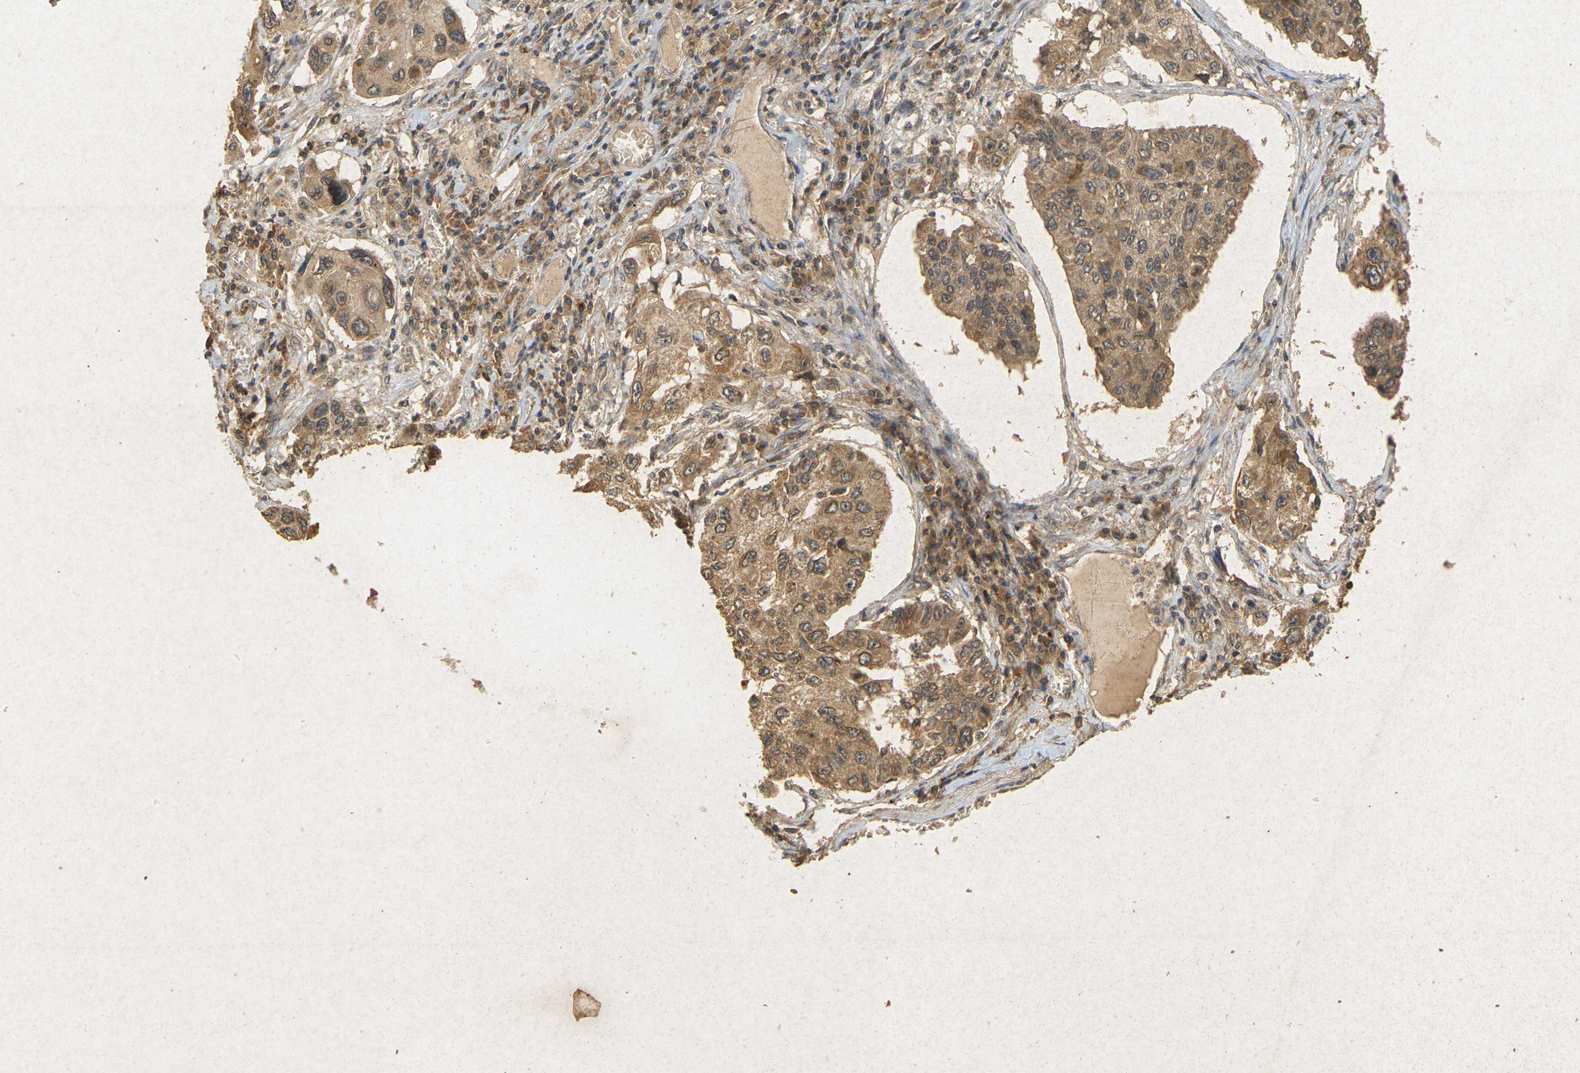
{"staining": {"intensity": "moderate", "quantity": ">75%", "location": "cytoplasmic/membranous"}, "tissue": "lung cancer", "cell_type": "Tumor cells", "image_type": "cancer", "snomed": [{"axis": "morphology", "description": "Squamous cell carcinoma, NOS"}, {"axis": "topography", "description": "Lung"}], "caption": "Immunohistochemical staining of lung squamous cell carcinoma shows moderate cytoplasmic/membranous protein staining in approximately >75% of tumor cells.", "gene": "ERN1", "patient": {"sex": "male", "age": 71}}